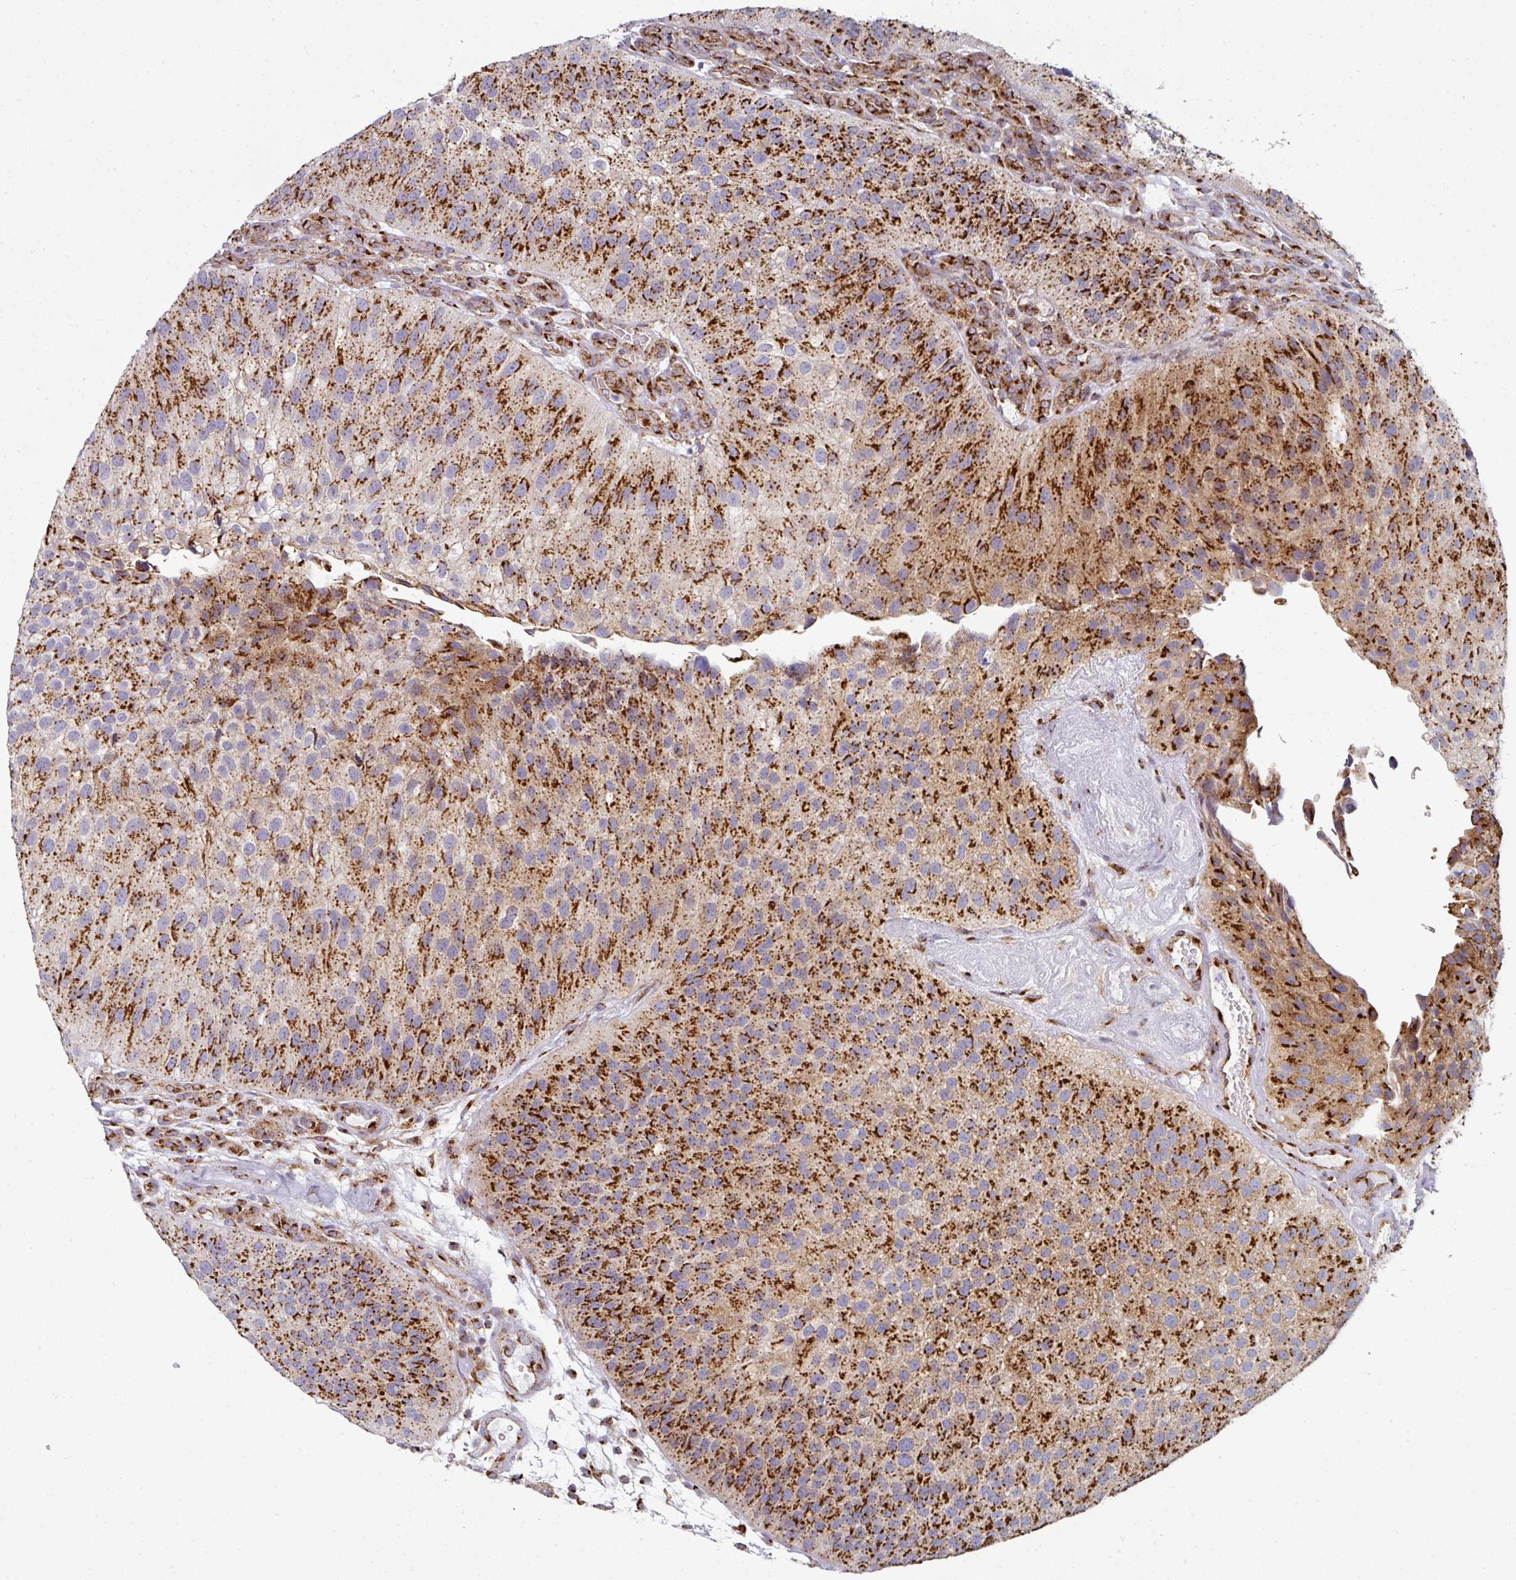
{"staining": {"intensity": "strong", "quantity": ">75%", "location": "cytoplasmic/membranous"}, "tissue": "urothelial cancer", "cell_type": "Tumor cells", "image_type": "cancer", "snomed": [{"axis": "morphology", "description": "Urothelial carcinoma, NOS"}, {"axis": "topography", "description": "Urinary bladder"}], "caption": "The photomicrograph demonstrates staining of transitional cell carcinoma, revealing strong cytoplasmic/membranous protein staining (brown color) within tumor cells.", "gene": "CCDC85B", "patient": {"sex": "male", "age": 87}}